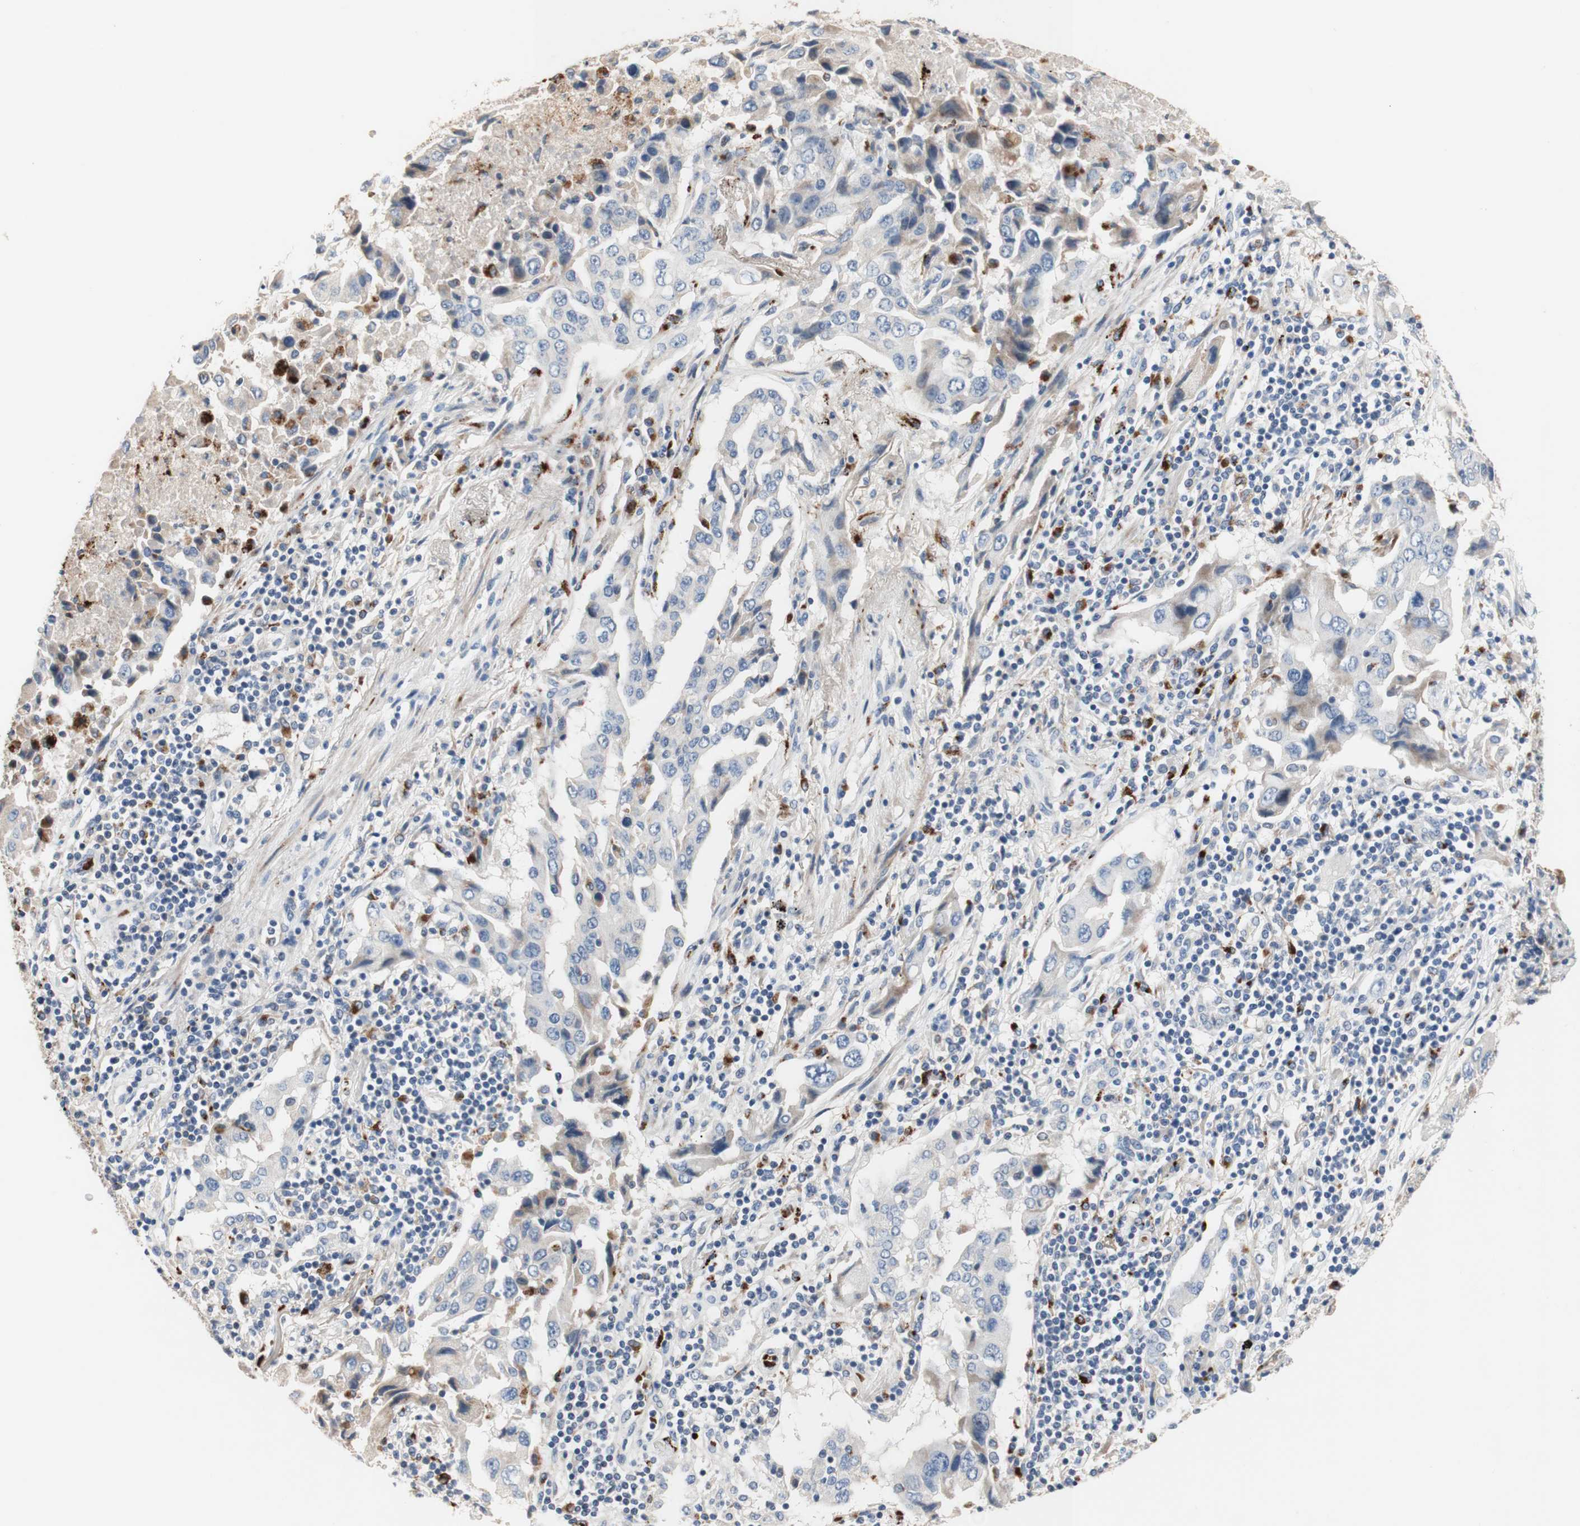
{"staining": {"intensity": "weak", "quantity": "<25%", "location": "cytoplasmic/membranous"}, "tissue": "lung cancer", "cell_type": "Tumor cells", "image_type": "cancer", "snomed": [{"axis": "morphology", "description": "Adenocarcinoma, NOS"}, {"axis": "topography", "description": "Lung"}], "caption": "A micrograph of lung adenocarcinoma stained for a protein displays no brown staining in tumor cells.", "gene": "CDON", "patient": {"sex": "female", "age": 65}}